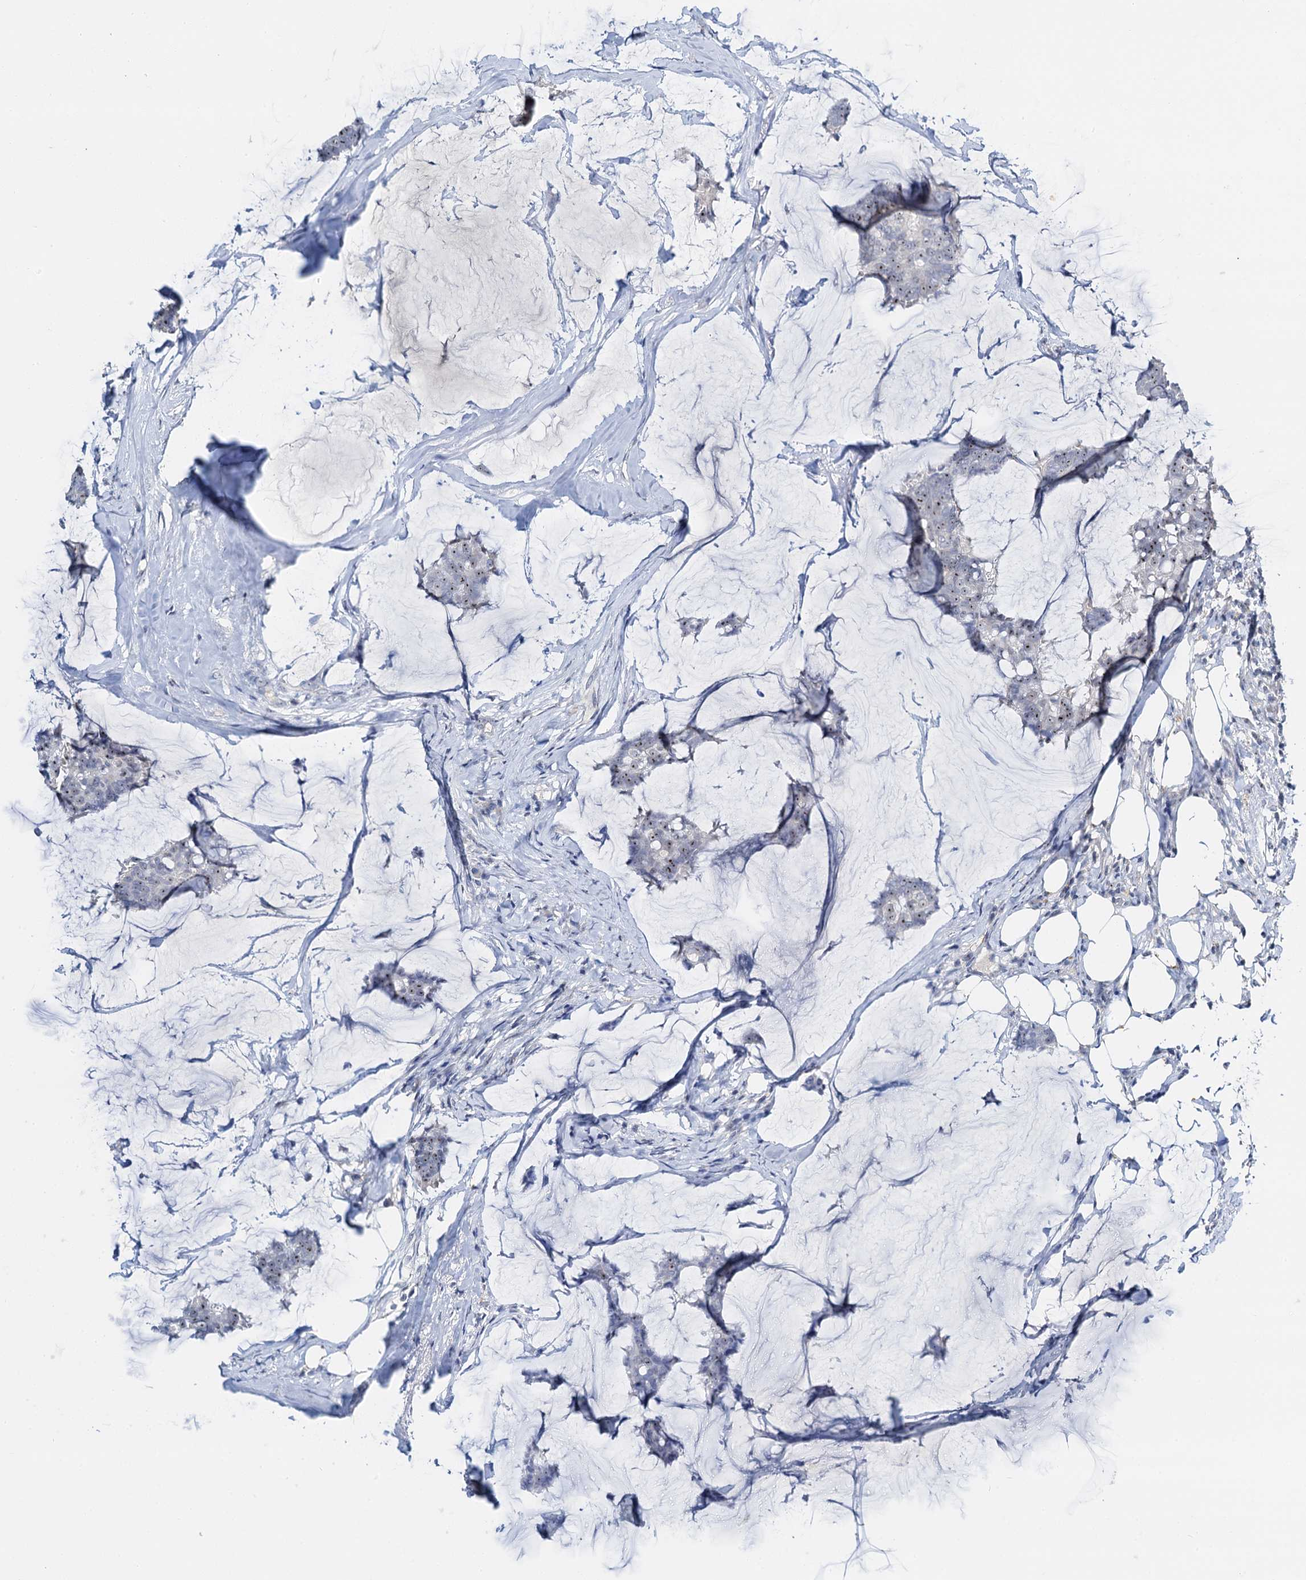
{"staining": {"intensity": "weak", "quantity": ">75%", "location": "nuclear"}, "tissue": "breast cancer", "cell_type": "Tumor cells", "image_type": "cancer", "snomed": [{"axis": "morphology", "description": "Duct carcinoma"}, {"axis": "topography", "description": "Breast"}], "caption": "Invasive ductal carcinoma (breast) was stained to show a protein in brown. There is low levels of weak nuclear expression in approximately >75% of tumor cells. Using DAB (brown) and hematoxylin (blue) stains, captured at high magnification using brightfield microscopy.", "gene": "NOP2", "patient": {"sex": "female", "age": 93}}